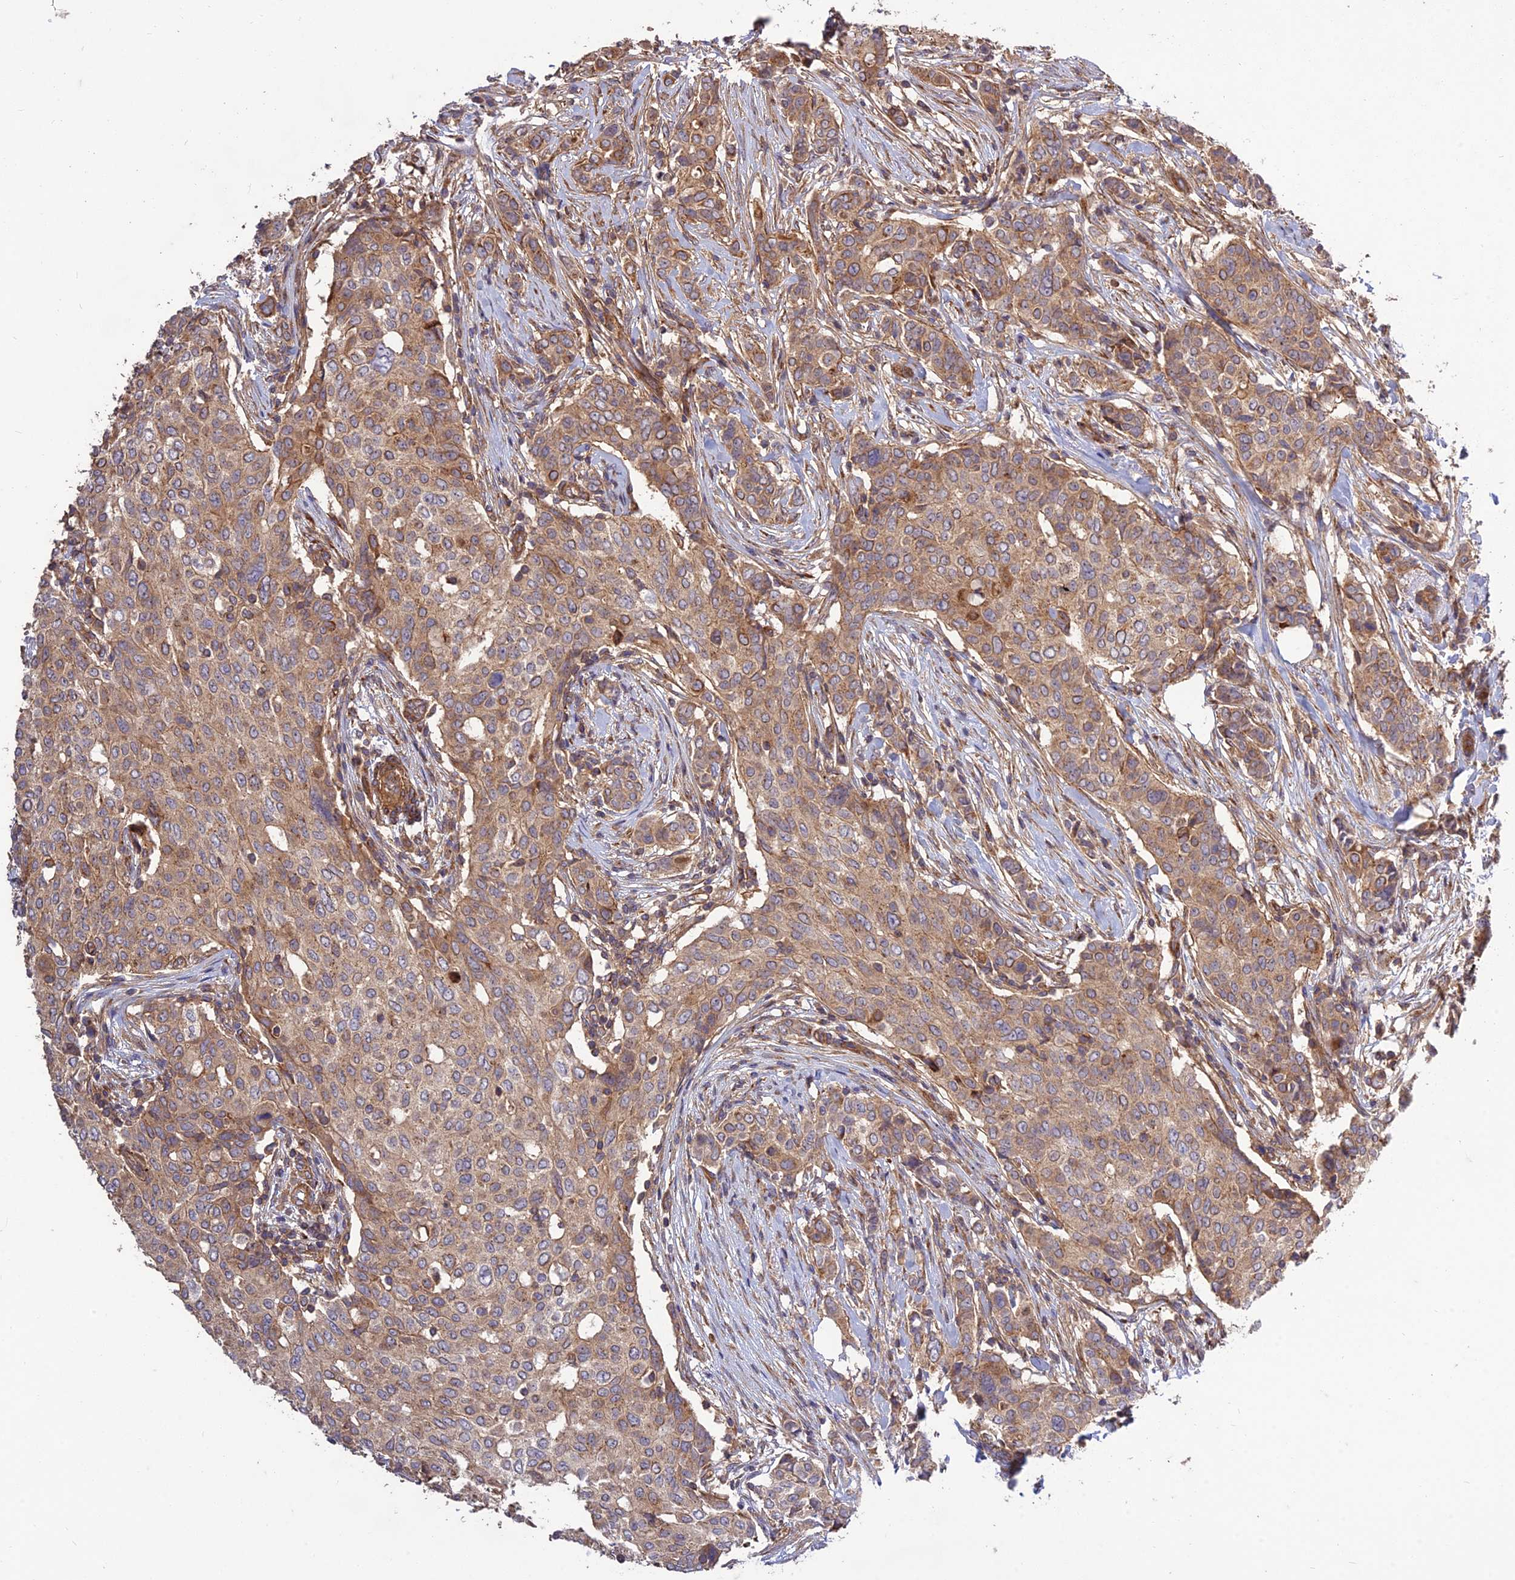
{"staining": {"intensity": "moderate", "quantity": ">75%", "location": "cytoplasmic/membranous"}, "tissue": "breast cancer", "cell_type": "Tumor cells", "image_type": "cancer", "snomed": [{"axis": "morphology", "description": "Lobular carcinoma"}, {"axis": "topography", "description": "Breast"}], "caption": "Protein analysis of breast cancer tissue demonstrates moderate cytoplasmic/membranous expression in about >75% of tumor cells. (DAB (3,3'-diaminobenzidine) IHC, brown staining for protein, blue staining for nuclei).", "gene": "TMEM131L", "patient": {"sex": "female", "age": 51}}